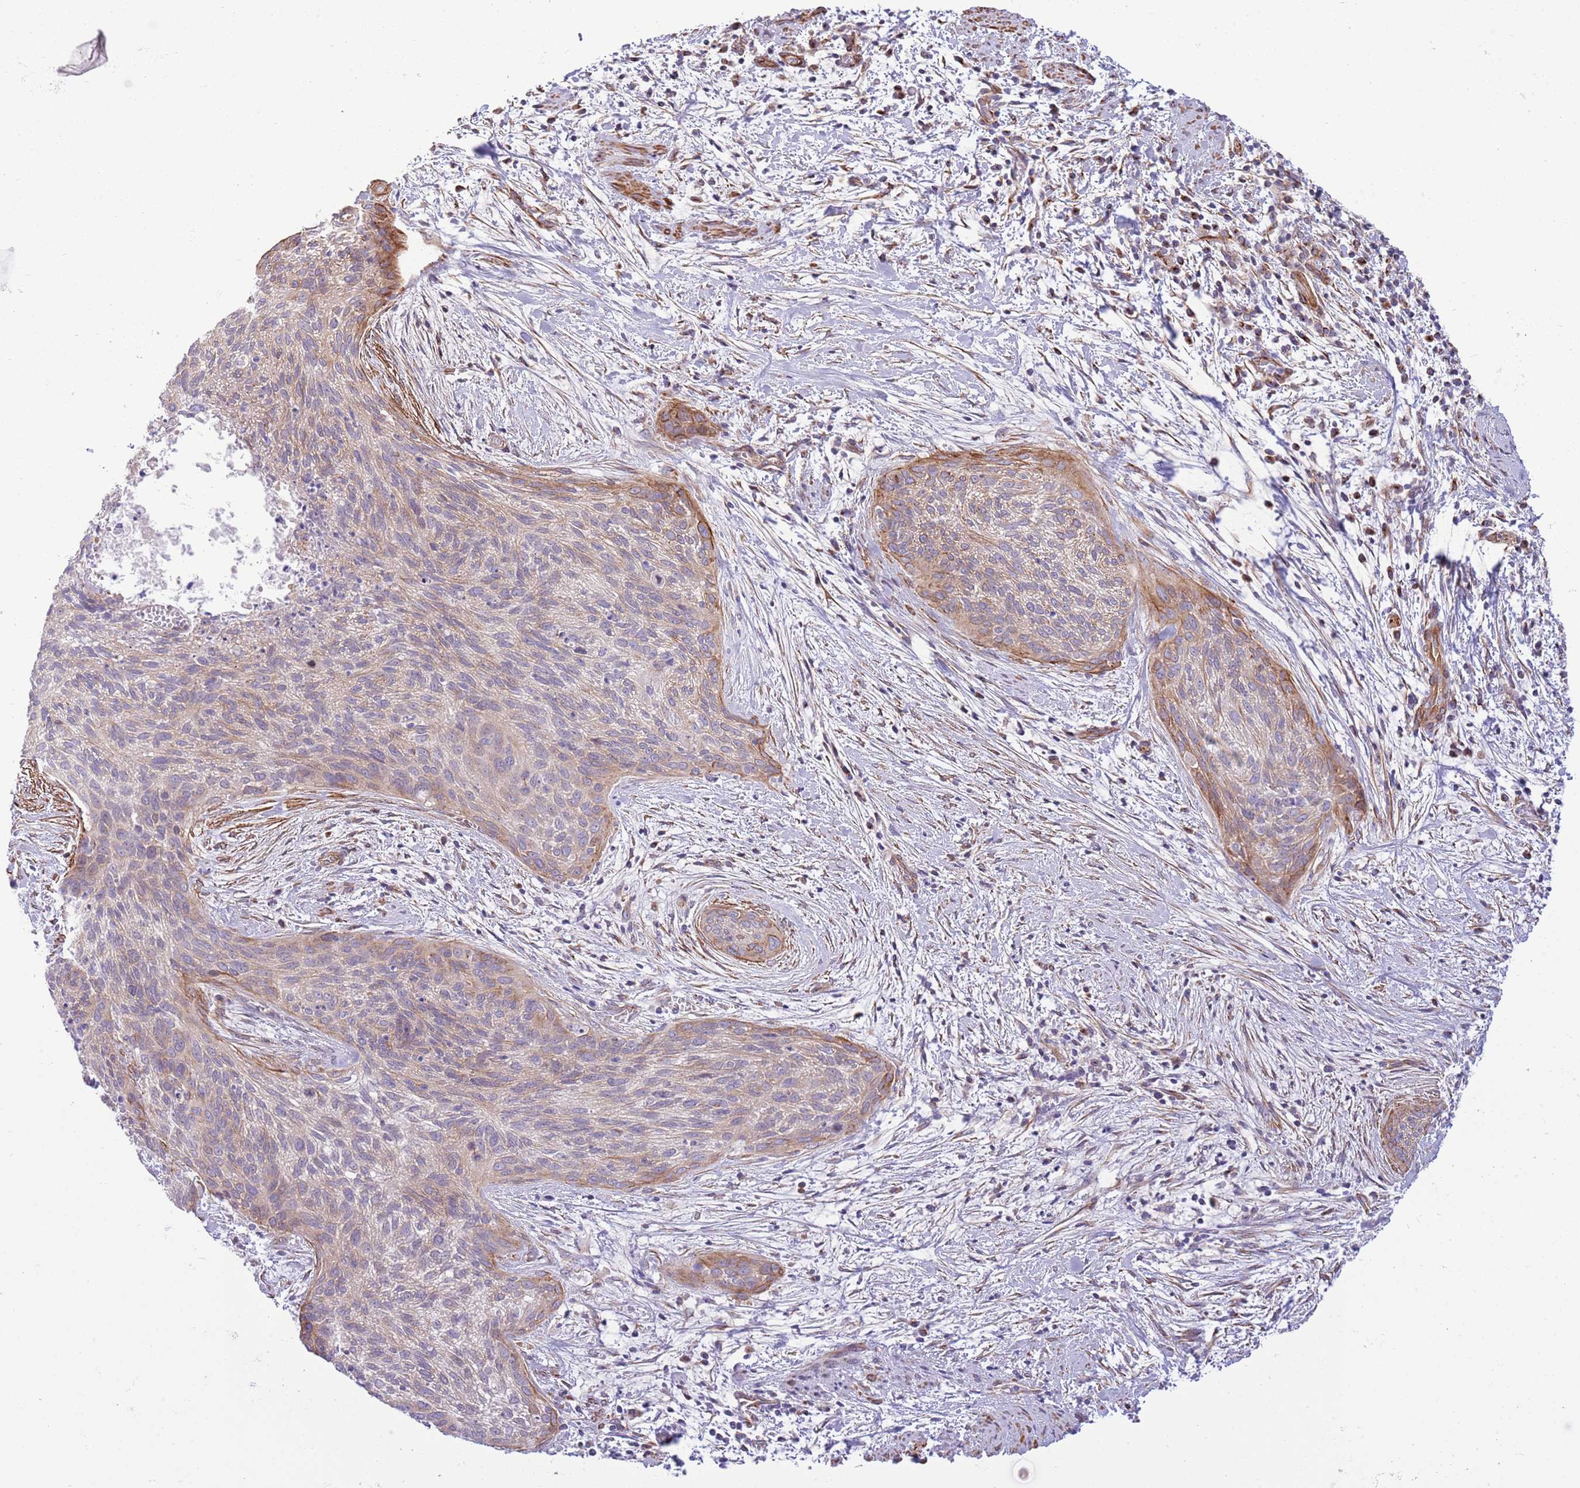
{"staining": {"intensity": "moderate", "quantity": "<25%", "location": "cytoplasmic/membranous"}, "tissue": "cervical cancer", "cell_type": "Tumor cells", "image_type": "cancer", "snomed": [{"axis": "morphology", "description": "Squamous cell carcinoma, NOS"}, {"axis": "topography", "description": "Cervix"}], "caption": "Human squamous cell carcinoma (cervical) stained with a protein marker exhibits moderate staining in tumor cells.", "gene": "ZC4H2", "patient": {"sex": "female", "age": 55}}